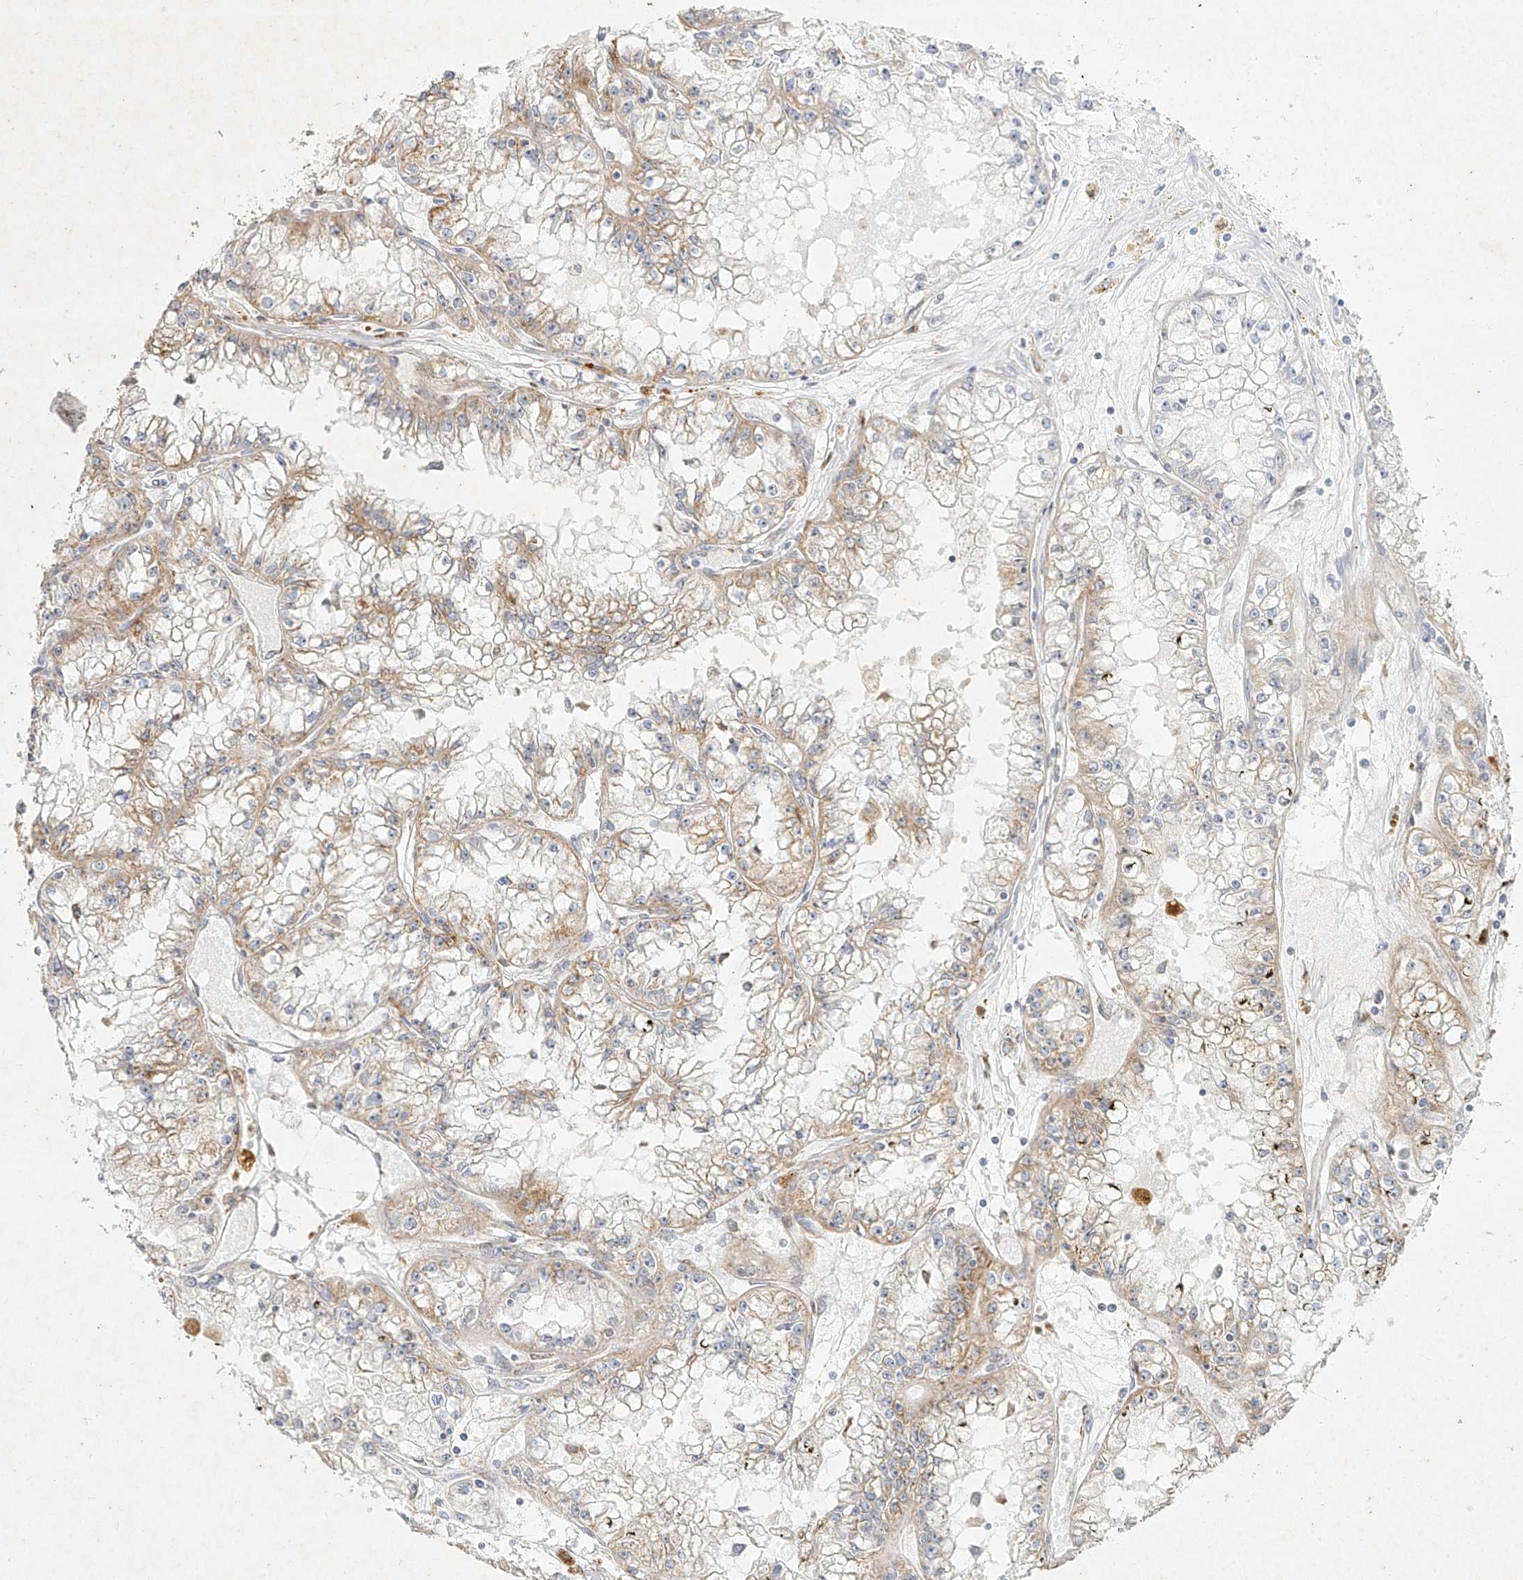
{"staining": {"intensity": "moderate", "quantity": "25%-75%", "location": "cytoplasmic/membranous"}, "tissue": "renal cancer", "cell_type": "Tumor cells", "image_type": "cancer", "snomed": [{"axis": "morphology", "description": "Adenocarcinoma, NOS"}, {"axis": "topography", "description": "Kidney"}], "caption": "Immunohistochemistry photomicrograph of adenocarcinoma (renal) stained for a protein (brown), which shows medium levels of moderate cytoplasmic/membranous expression in approximately 25%-75% of tumor cells.", "gene": "MTX2", "patient": {"sex": "male", "age": 56}}